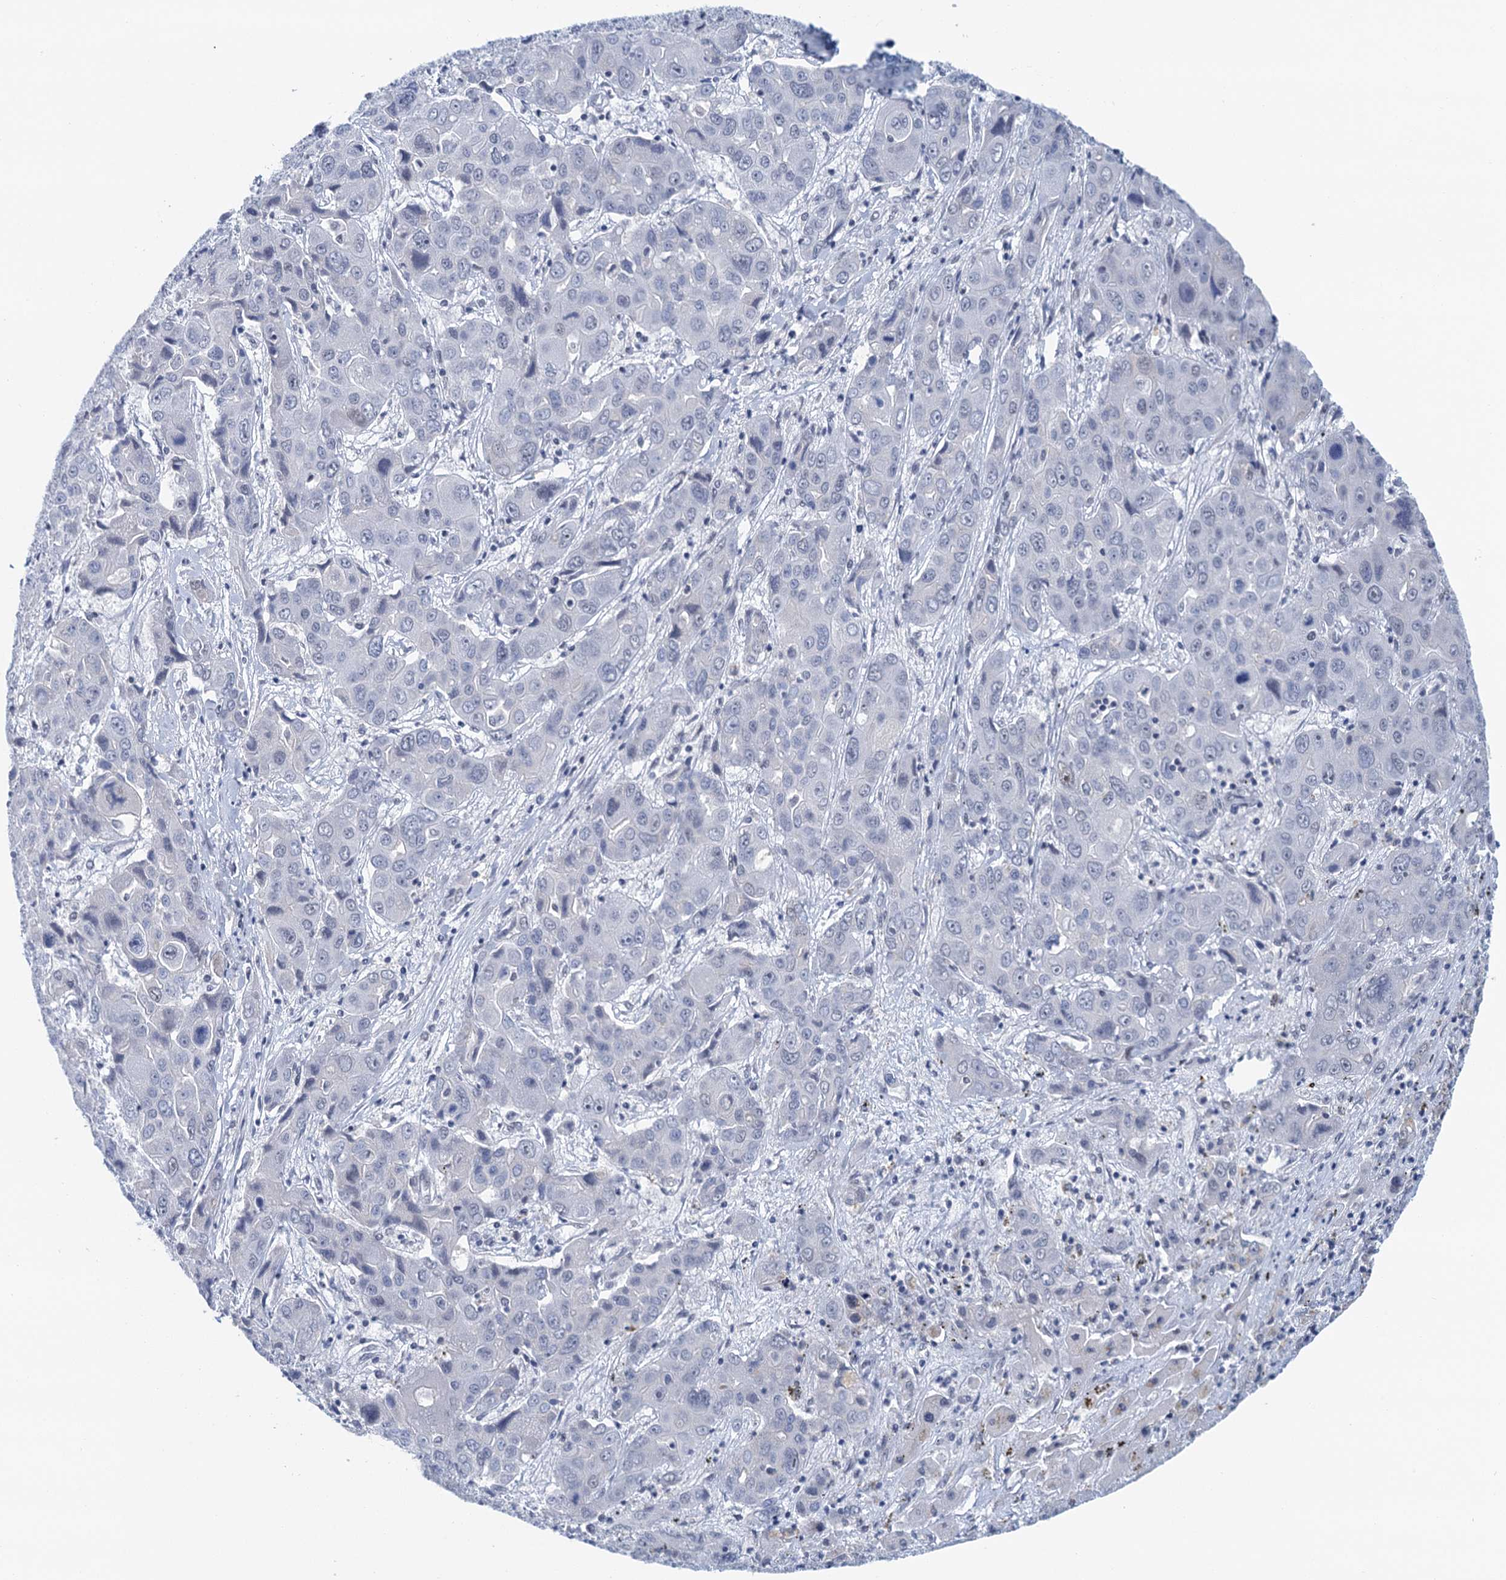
{"staining": {"intensity": "negative", "quantity": "none", "location": "none"}, "tissue": "liver cancer", "cell_type": "Tumor cells", "image_type": "cancer", "snomed": [{"axis": "morphology", "description": "Cholangiocarcinoma"}, {"axis": "topography", "description": "Liver"}], "caption": "This is an immunohistochemistry (IHC) micrograph of human liver cholangiocarcinoma. There is no expression in tumor cells.", "gene": "EPS8L1", "patient": {"sex": "male", "age": 67}}